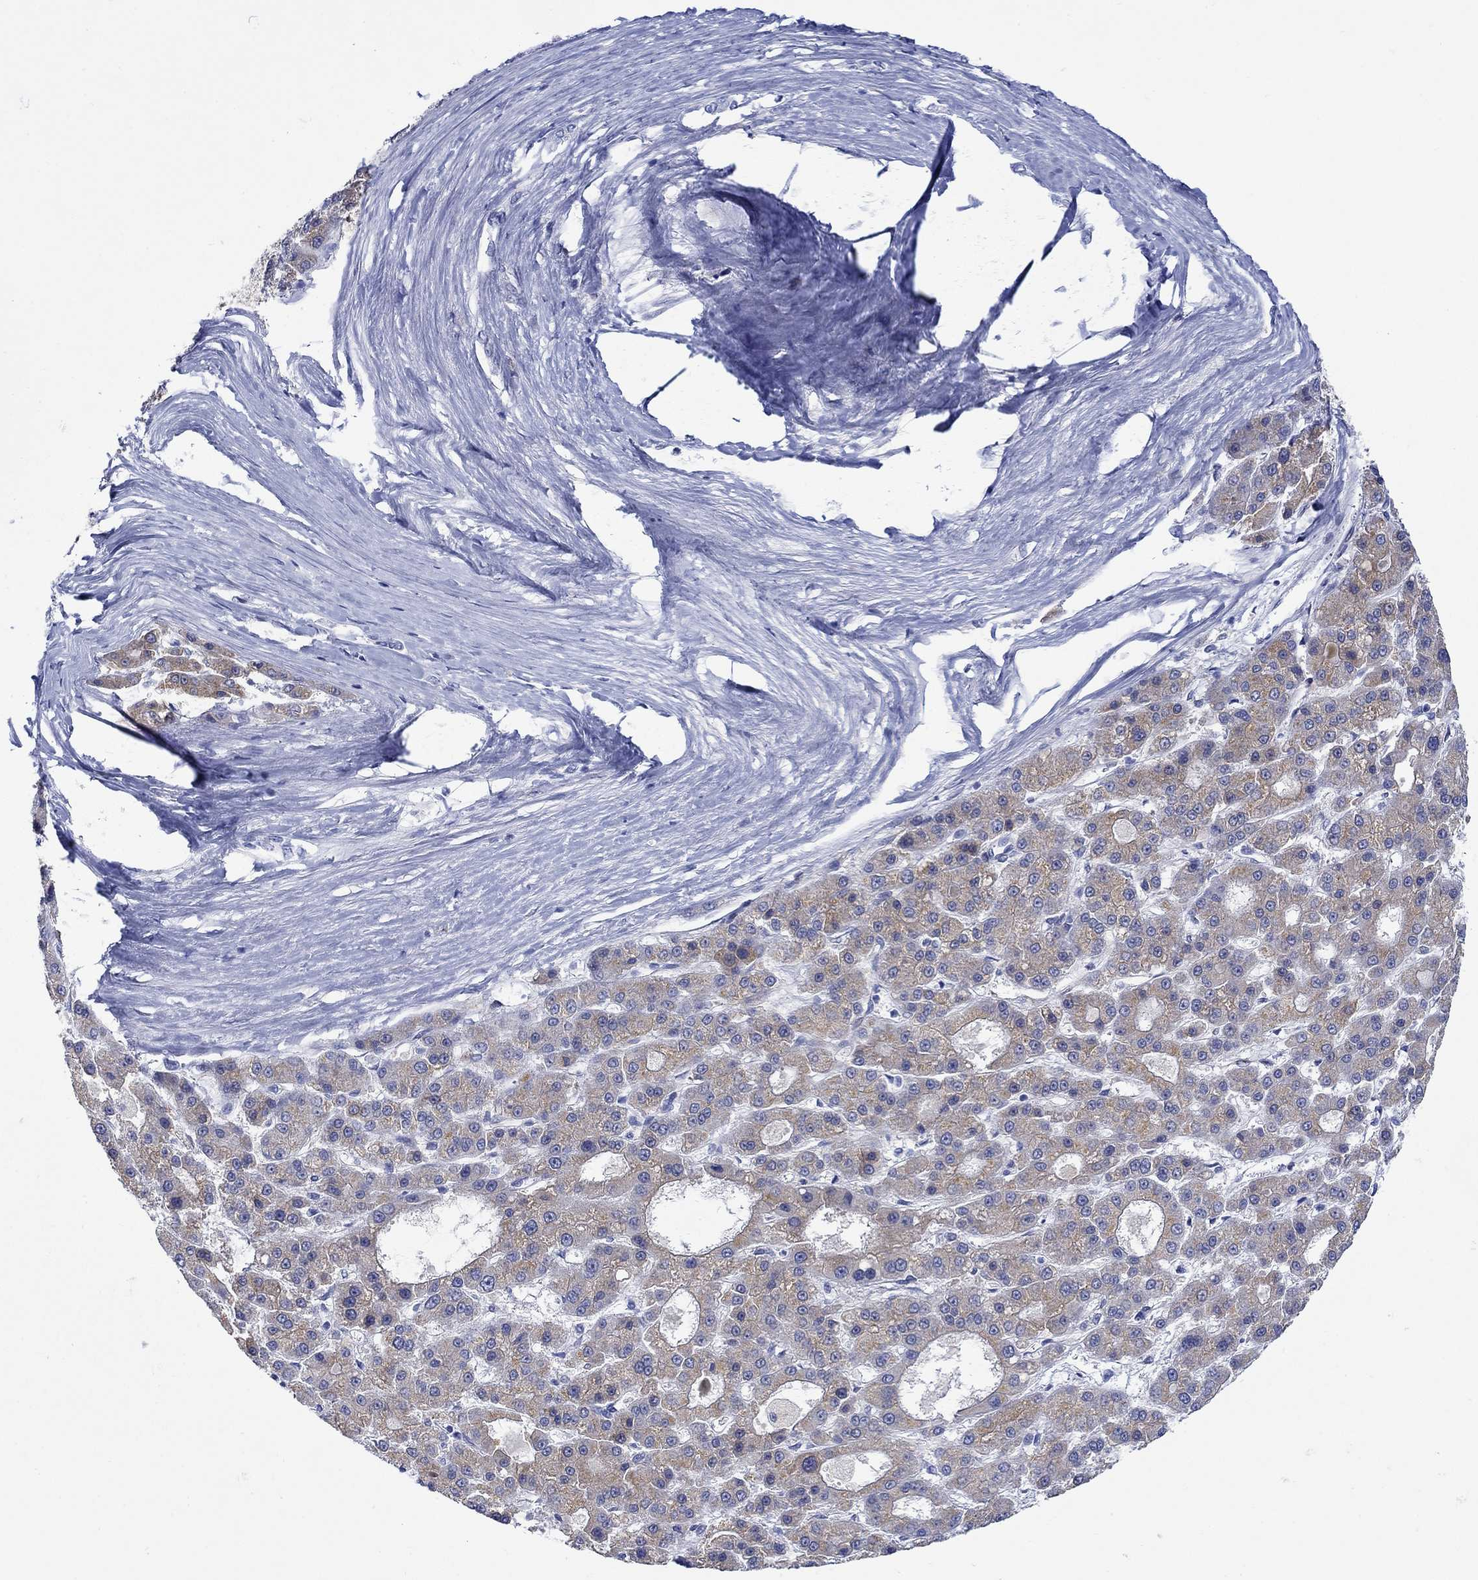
{"staining": {"intensity": "moderate", "quantity": "25%-75%", "location": "cytoplasmic/membranous"}, "tissue": "liver cancer", "cell_type": "Tumor cells", "image_type": "cancer", "snomed": [{"axis": "morphology", "description": "Carcinoma, Hepatocellular, NOS"}, {"axis": "topography", "description": "Liver"}], "caption": "Immunohistochemistry (IHC) (DAB) staining of human liver hepatocellular carcinoma exhibits moderate cytoplasmic/membranous protein positivity in about 25%-75% of tumor cells.", "gene": "KSR2", "patient": {"sex": "male", "age": 70}}